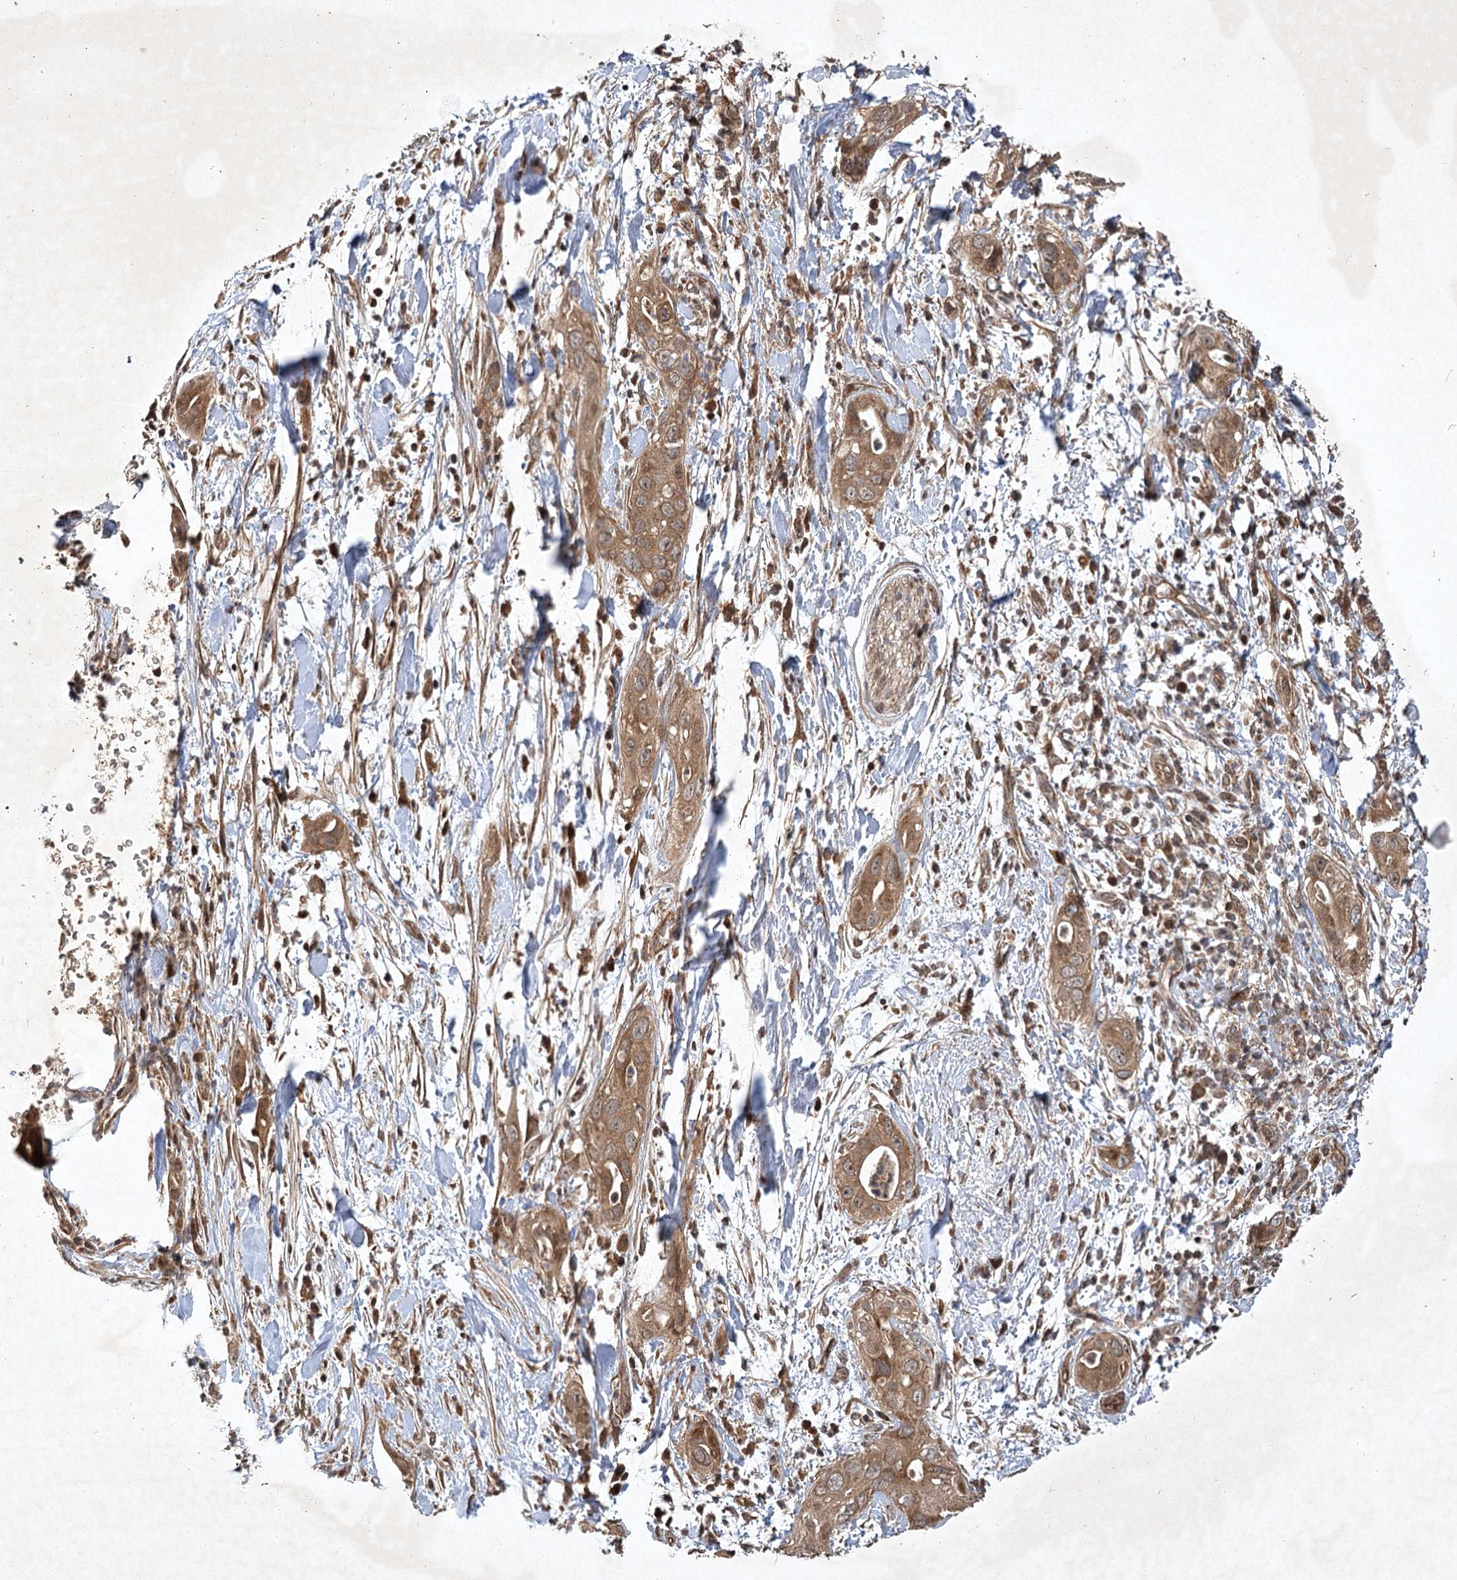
{"staining": {"intensity": "moderate", "quantity": ">75%", "location": "cytoplasmic/membranous"}, "tissue": "pancreatic cancer", "cell_type": "Tumor cells", "image_type": "cancer", "snomed": [{"axis": "morphology", "description": "Adenocarcinoma, NOS"}, {"axis": "topography", "description": "Pancreas"}], "caption": "Pancreatic adenocarcinoma tissue demonstrates moderate cytoplasmic/membranous expression in about >75% of tumor cells", "gene": "INSIG2", "patient": {"sex": "female", "age": 78}}